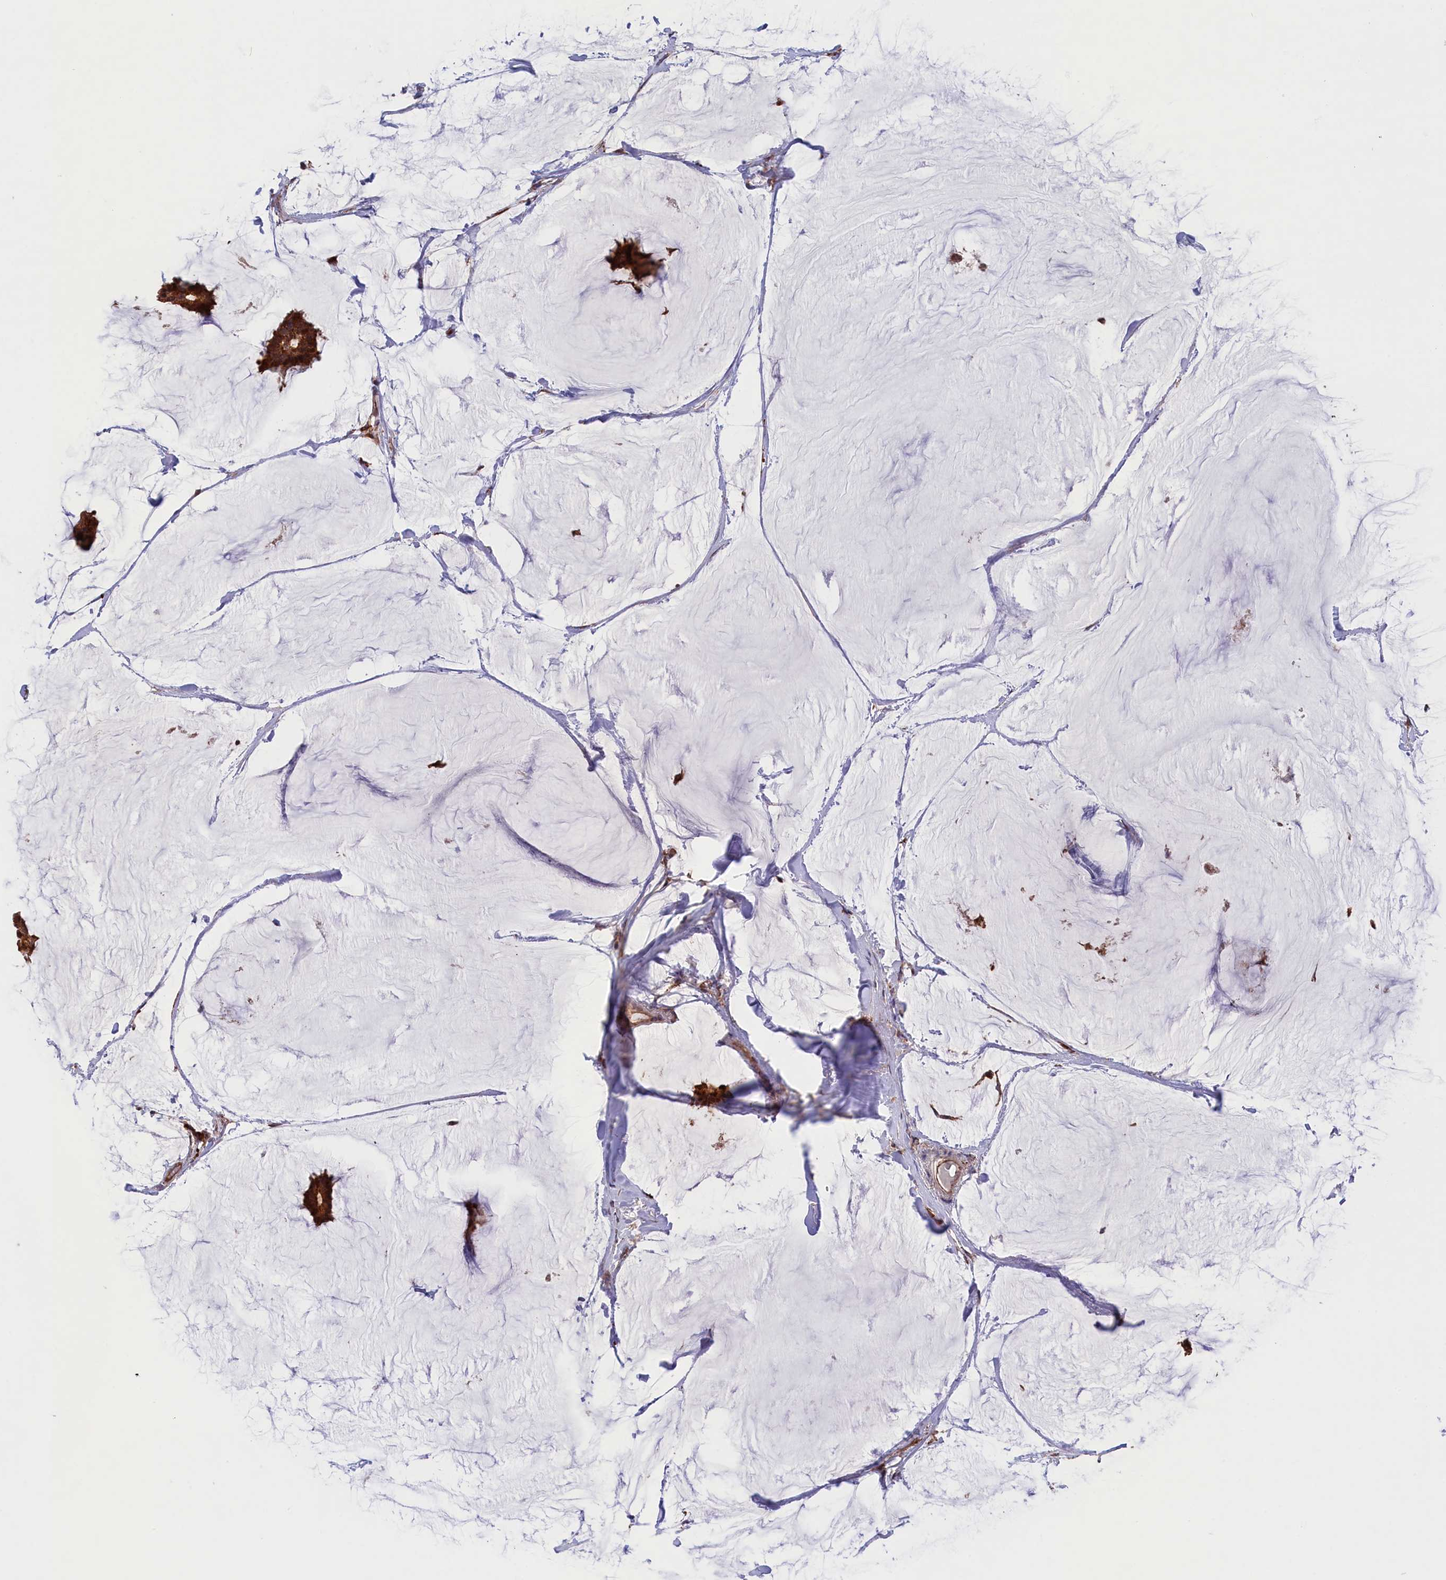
{"staining": {"intensity": "strong", "quantity": ">75%", "location": "cytoplasmic/membranous"}, "tissue": "breast cancer", "cell_type": "Tumor cells", "image_type": "cancer", "snomed": [{"axis": "morphology", "description": "Duct carcinoma"}, {"axis": "topography", "description": "Breast"}], "caption": "Strong cytoplasmic/membranous protein positivity is seen in approximately >75% of tumor cells in breast cancer. (DAB IHC with brightfield microscopy, high magnification).", "gene": "PLA2G4C", "patient": {"sex": "female", "age": 93}}